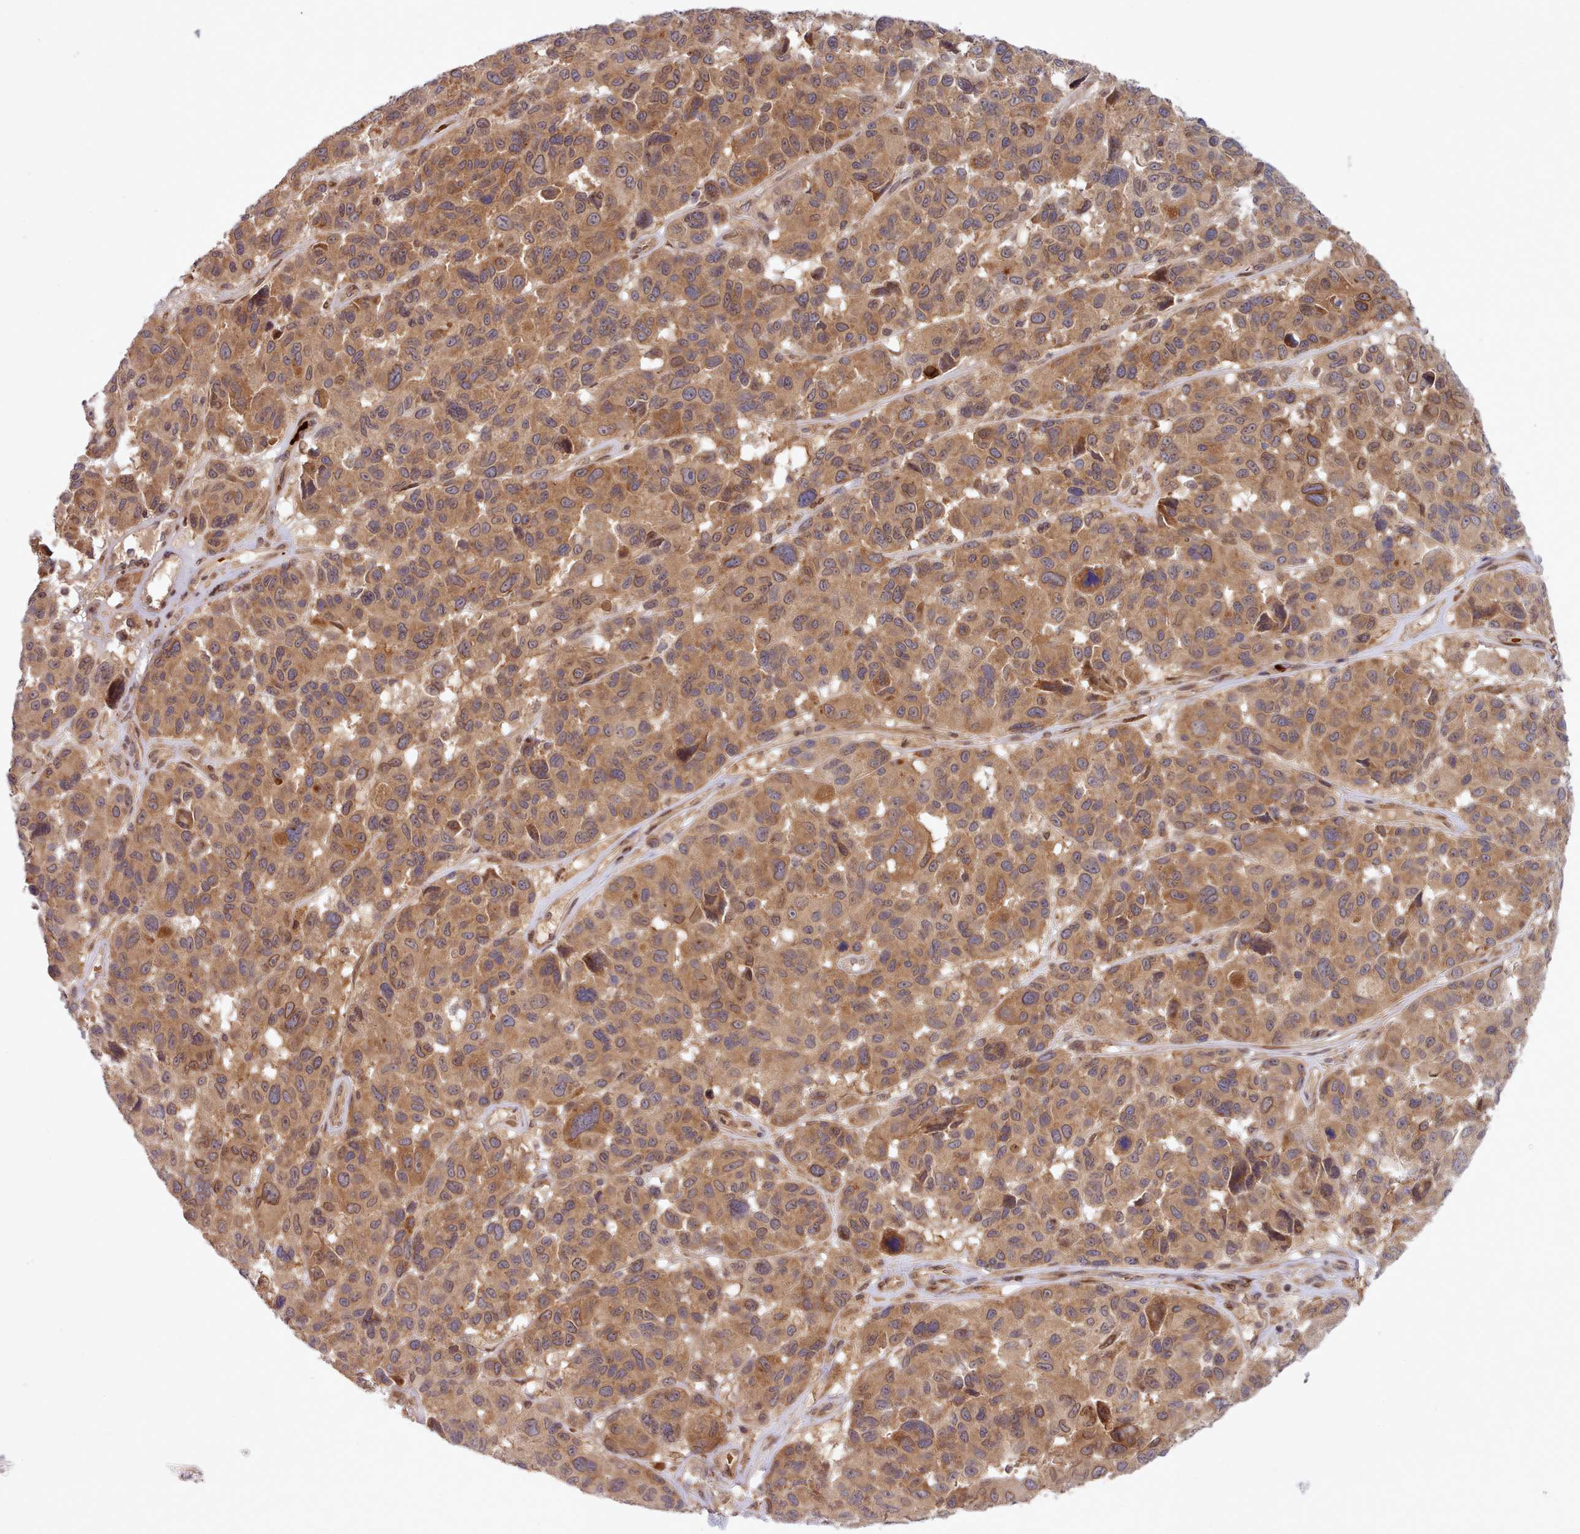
{"staining": {"intensity": "moderate", "quantity": ">75%", "location": "cytoplasmic/membranous,nuclear"}, "tissue": "melanoma", "cell_type": "Tumor cells", "image_type": "cancer", "snomed": [{"axis": "morphology", "description": "Malignant melanoma, NOS"}, {"axis": "topography", "description": "Skin"}], "caption": "Melanoma stained for a protein reveals moderate cytoplasmic/membranous and nuclear positivity in tumor cells. (brown staining indicates protein expression, while blue staining denotes nuclei).", "gene": "UBE2G1", "patient": {"sex": "female", "age": 66}}